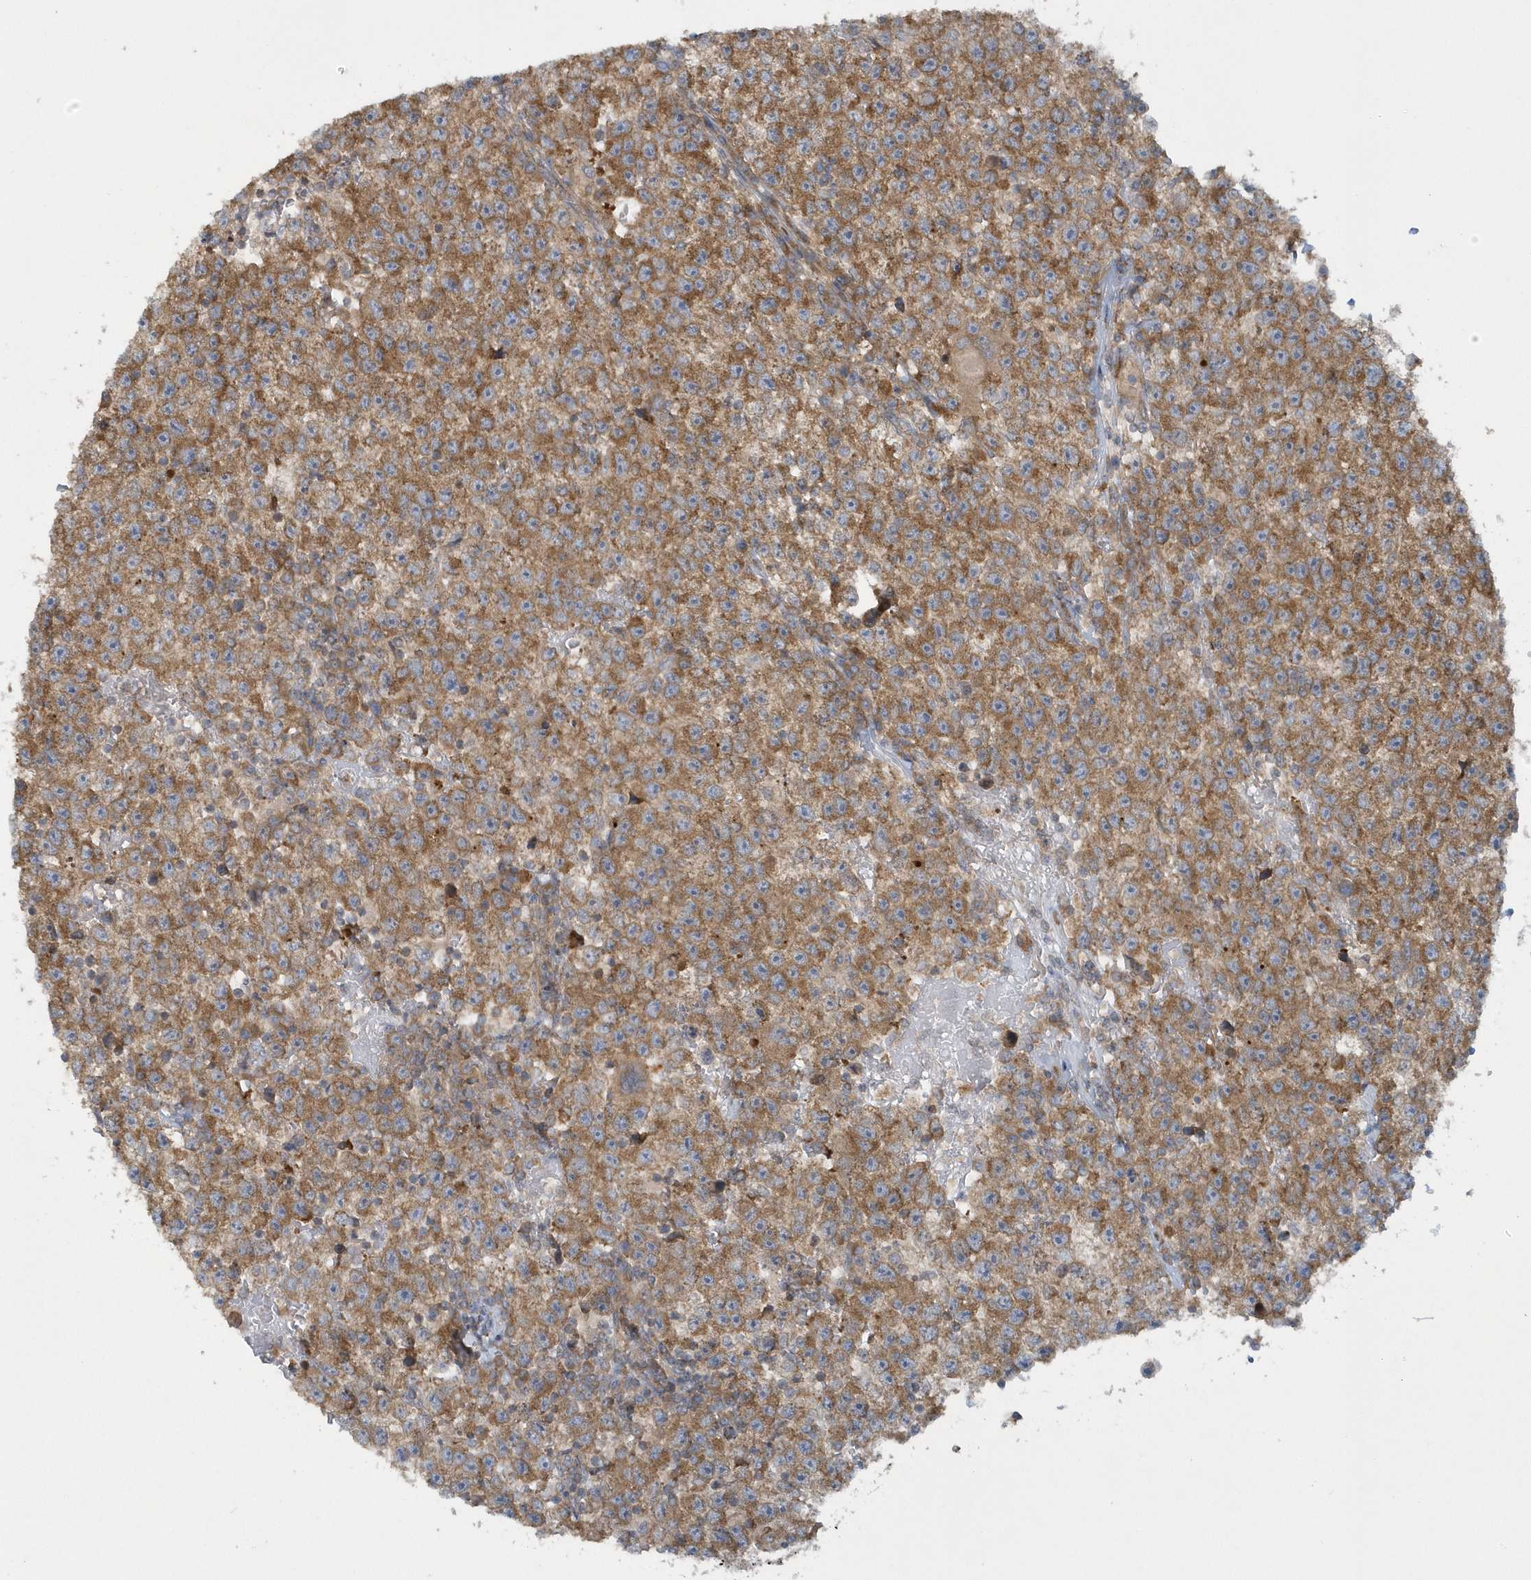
{"staining": {"intensity": "moderate", "quantity": ">75%", "location": "cytoplasmic/membranous"}, "tissue": "testis cancer", "cell_type": "Tumor cells", "image_type": "cancer", "snomed": [{"axis": "morphology", "description": "Seminoma, NOS"}, {"axis": "topography", "description": "Testis"}], "caption": "Immunohistochemical staining of human seminoma (testis) exhibits medium levels of moderate cytoplasmic/membranous expression in approximately >75% of tumor cells.", "gene": "CNOT10", "patient": {"sex": "male", "age": 22}}